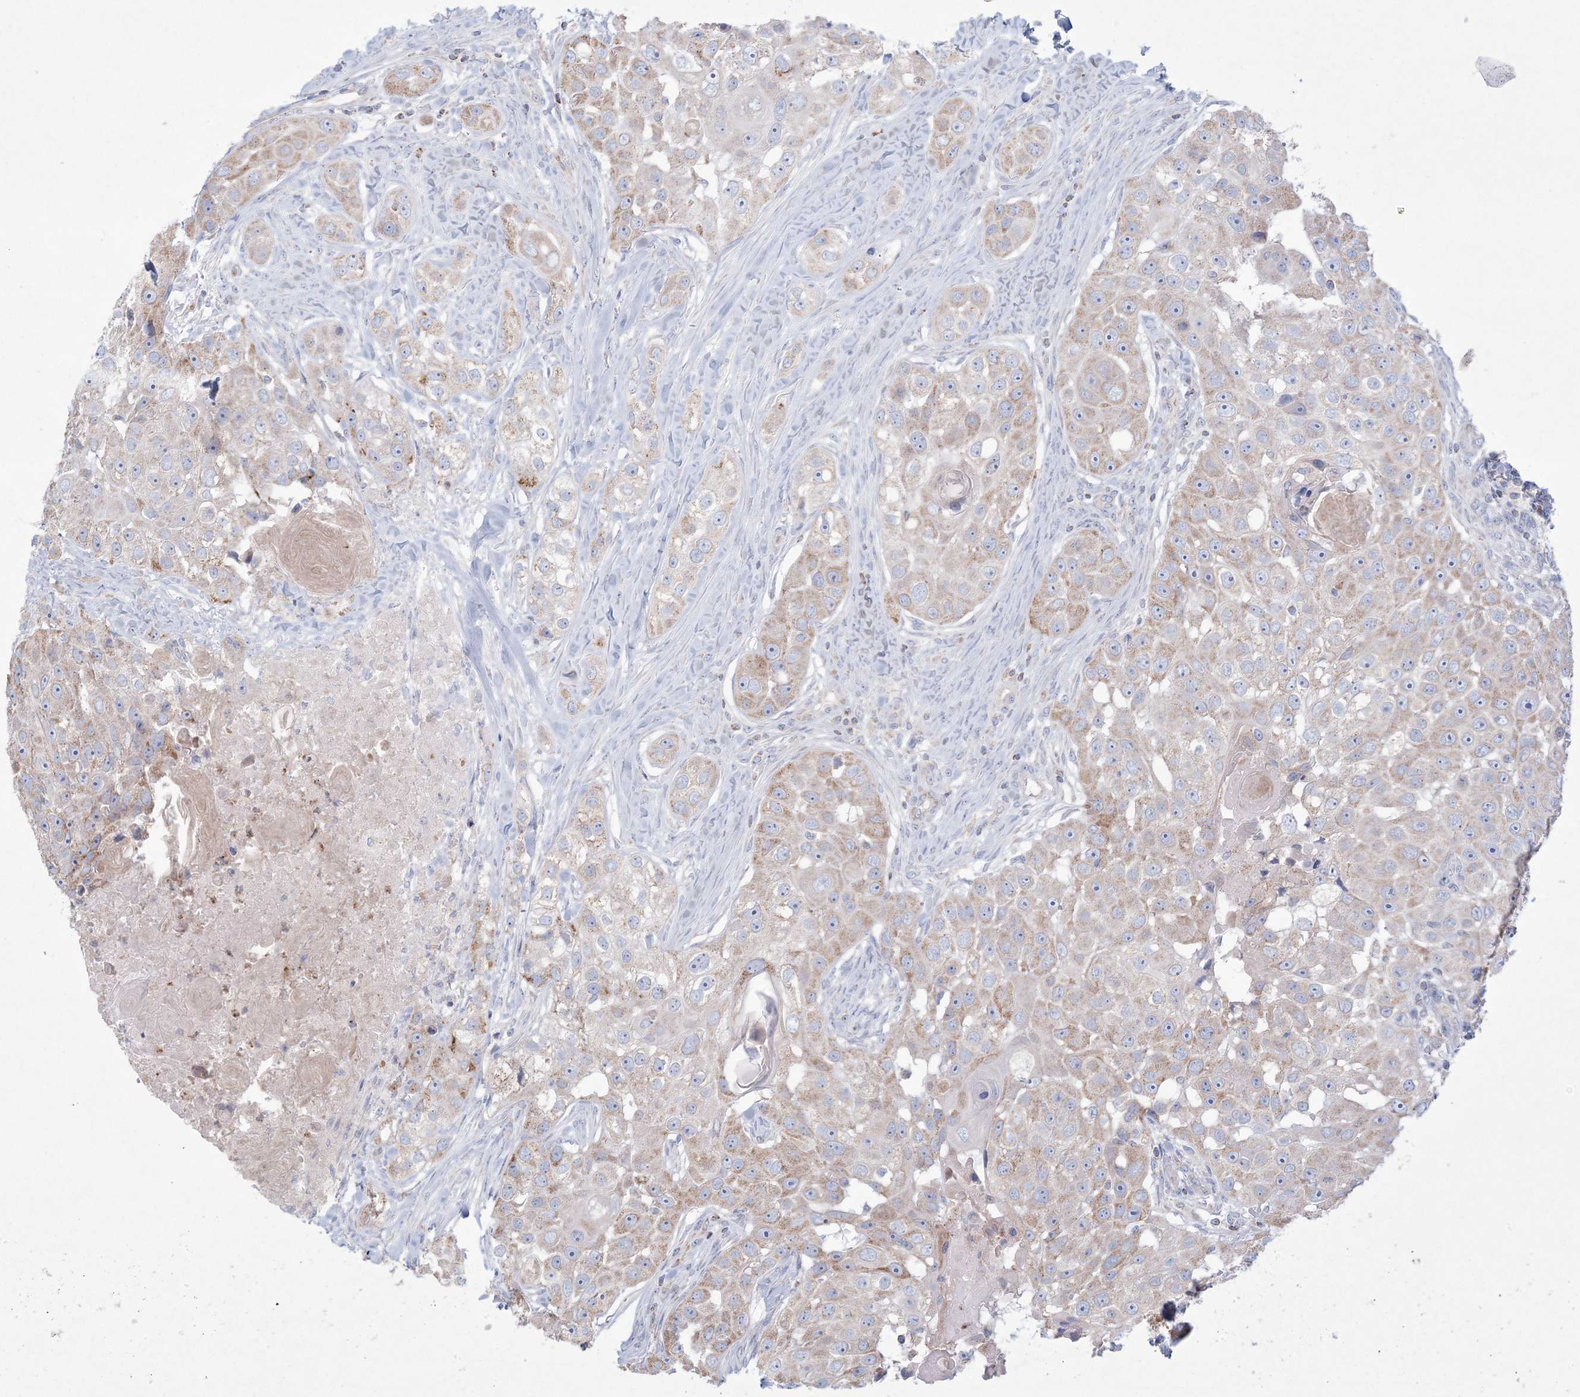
{"staining": {"intensity": "weak", "quantity": ">75%", "location": "cytoplasmic/membranous"}, "tissue": "head and neck cancer", "cell_type": "Tumor cells", "image_type": "cancer", "snomed": [{"axis": "morphology", "description": "Normal tissue, NOS"}, {"axis": "morphology", "description": "Squamous cell carcinoma, NOS"}, {"axis": "topography", "description": "Skeletal muscle"}, {"axis": "topography", "description": "Head-Neck"}], "caption": "Immunohistochemistry (DAB (3,3'-diaminobenzidine)) staining of squamous cell carcinoma (head and neck) exhibits weak cytoplasmic/membranous protein staining in approximately >75% of tumor cells.", "gene": "KCTD6", "patient": {"sex": "male", "age": 51}}